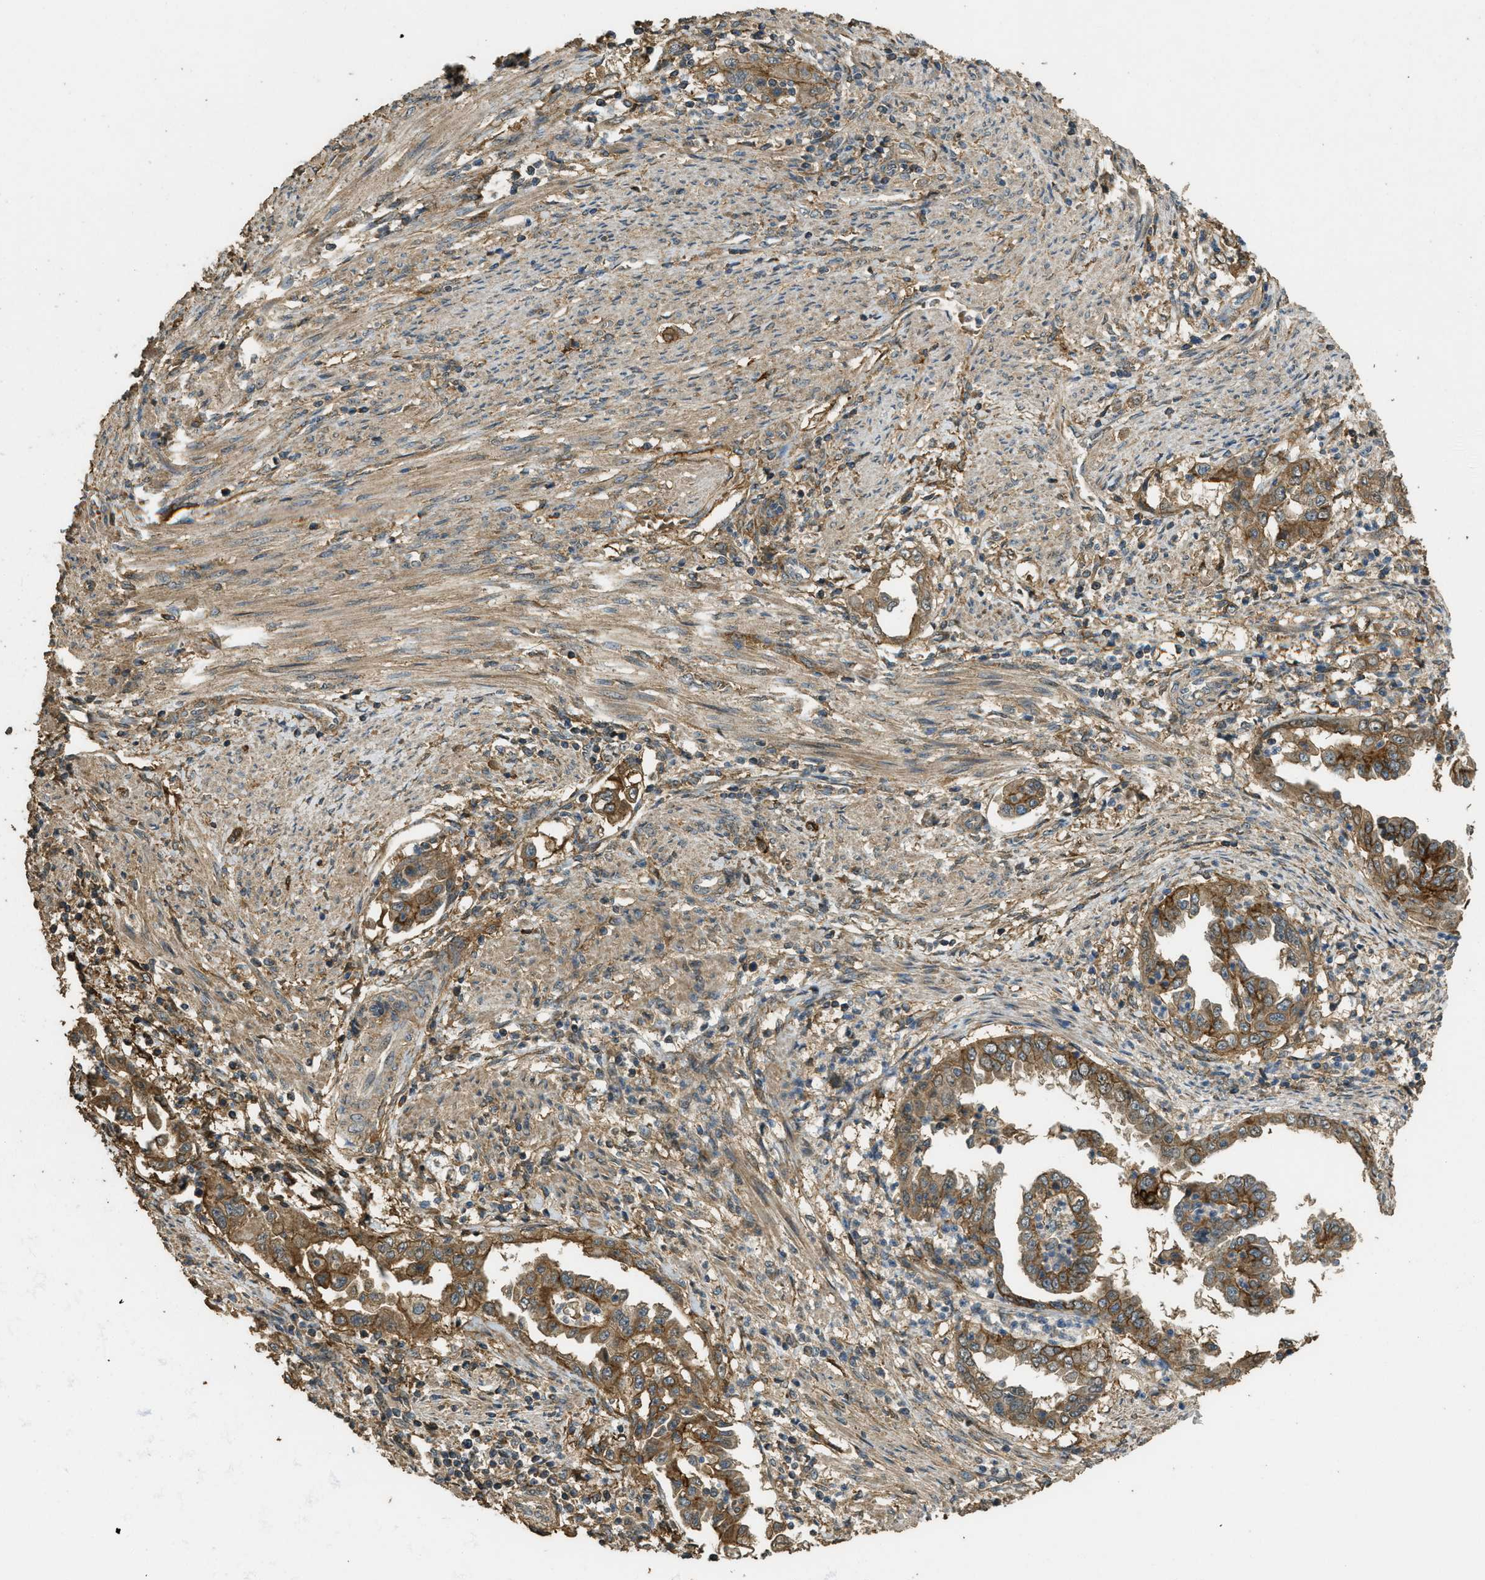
{"staining": {"intensity": "moderate", "quantity": ">75%", "location": "cytoplasmic/membranous"}, "tissue": "endometrial cancer", "cell_type": "Tumor cells", "image_type": "cancer", "snomed": [{"axis": "morphology", "description": "Adenocarcinoma, NOS"}, {"axis": "topography", "description": "Endometrium"}], "caption": "Endometrial adenocarcinoma stained for a protein displays moderate cytoplasmic/membranous positivity in tumor cells.", "gene": "CD276", "patient": {"sex": "female", "age": 85}}